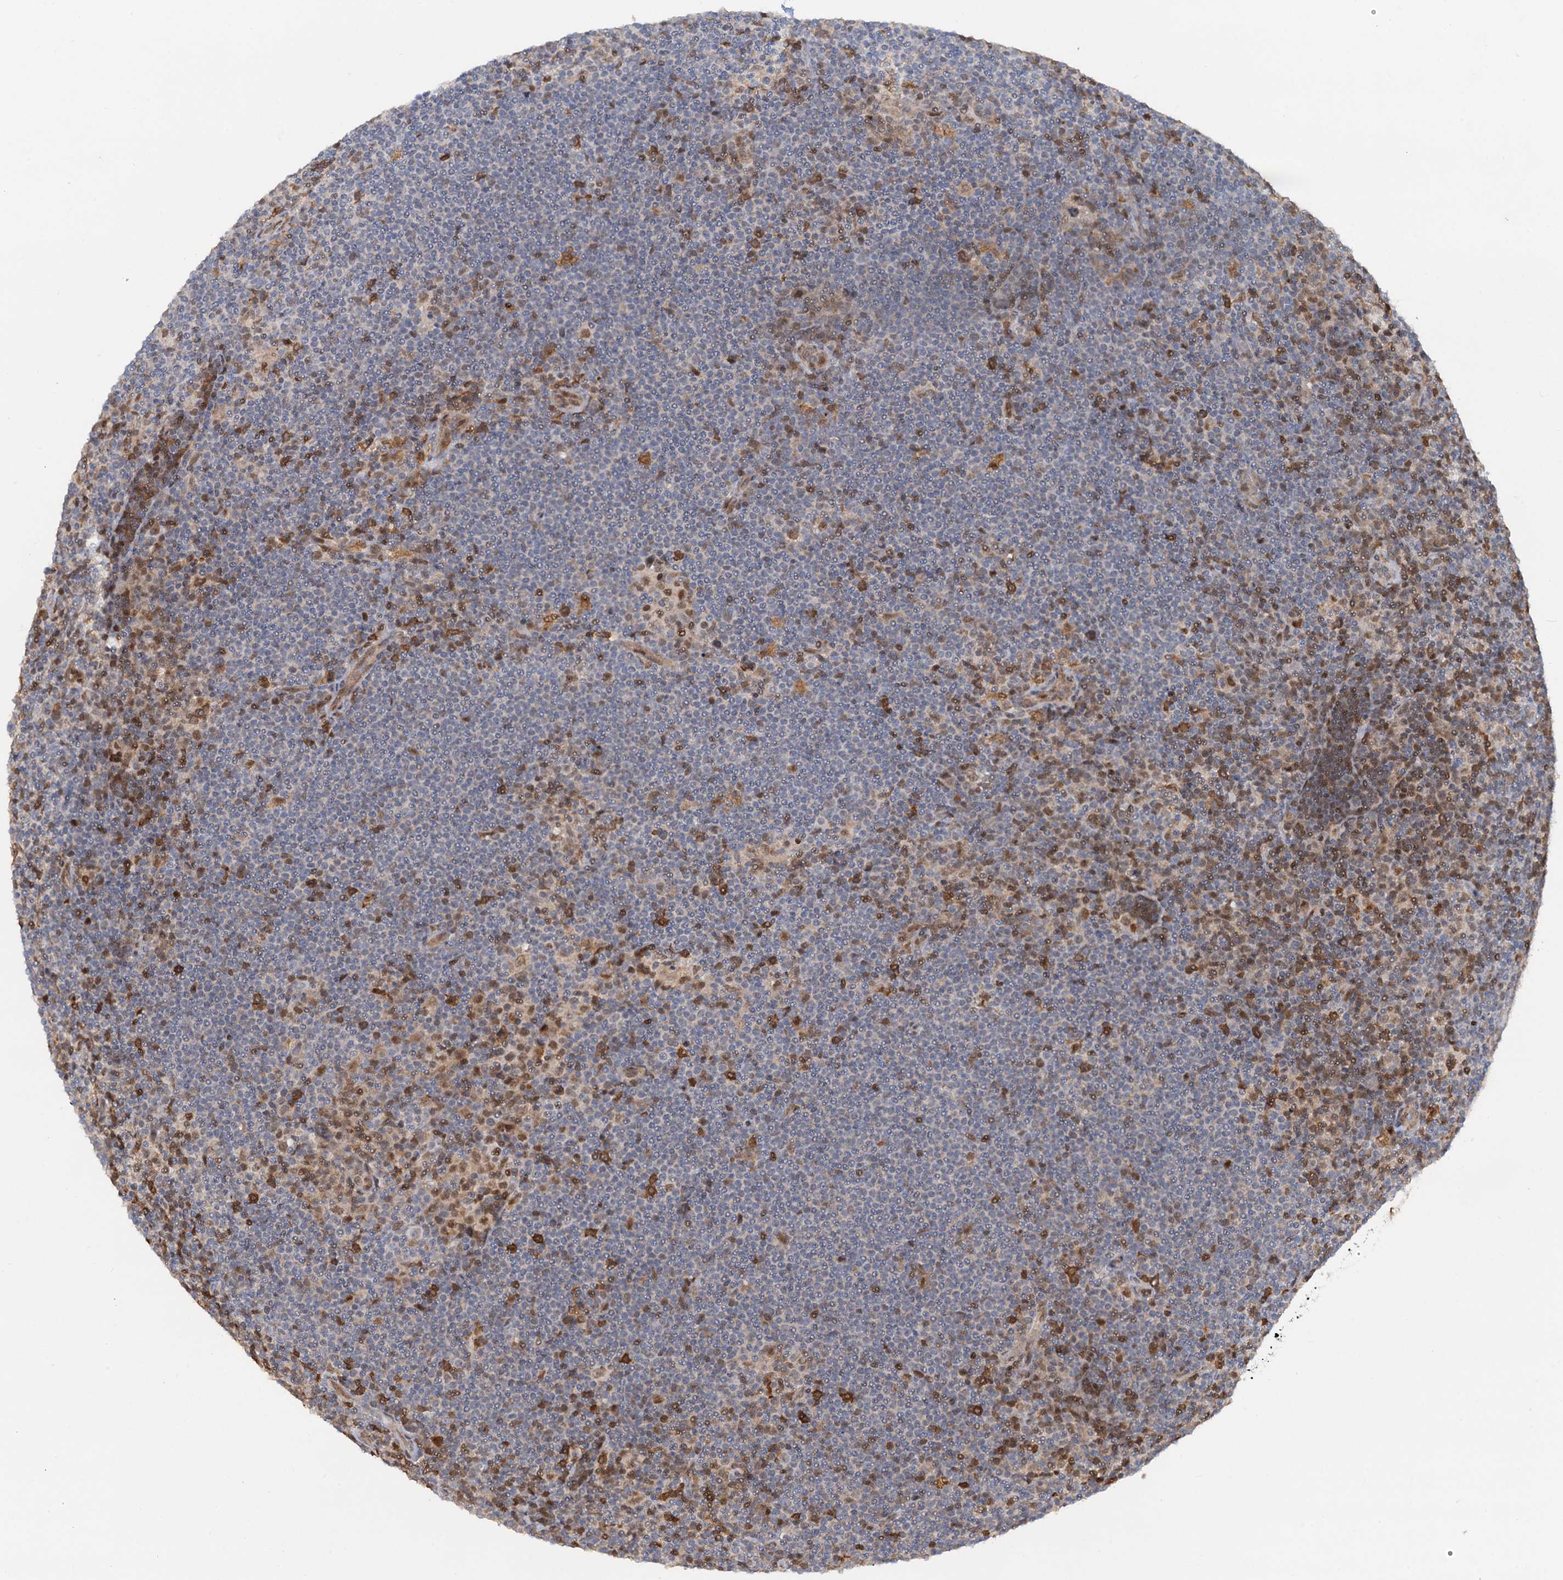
{"staining": {"intensity": "negative", "quantity": "none", "location": "none"}, "tissue": "lymphoma", "cell_type": "Tumor cells", "image_type": "cancer", "snomed": [{"axis": "morphology", "description": "Hodgkin's disease, NOS"}, {"axis": "topography", "description": "Lymph node"}], "caption": "There is no significant staining in tumor cells of Hodgkin's disease. (DAB immunohistochemistry (IHC) visualized using brightfield microscopy, high magnification).", "gene": "ZNF609", "patient": {"sex": "female", "age": 57}}